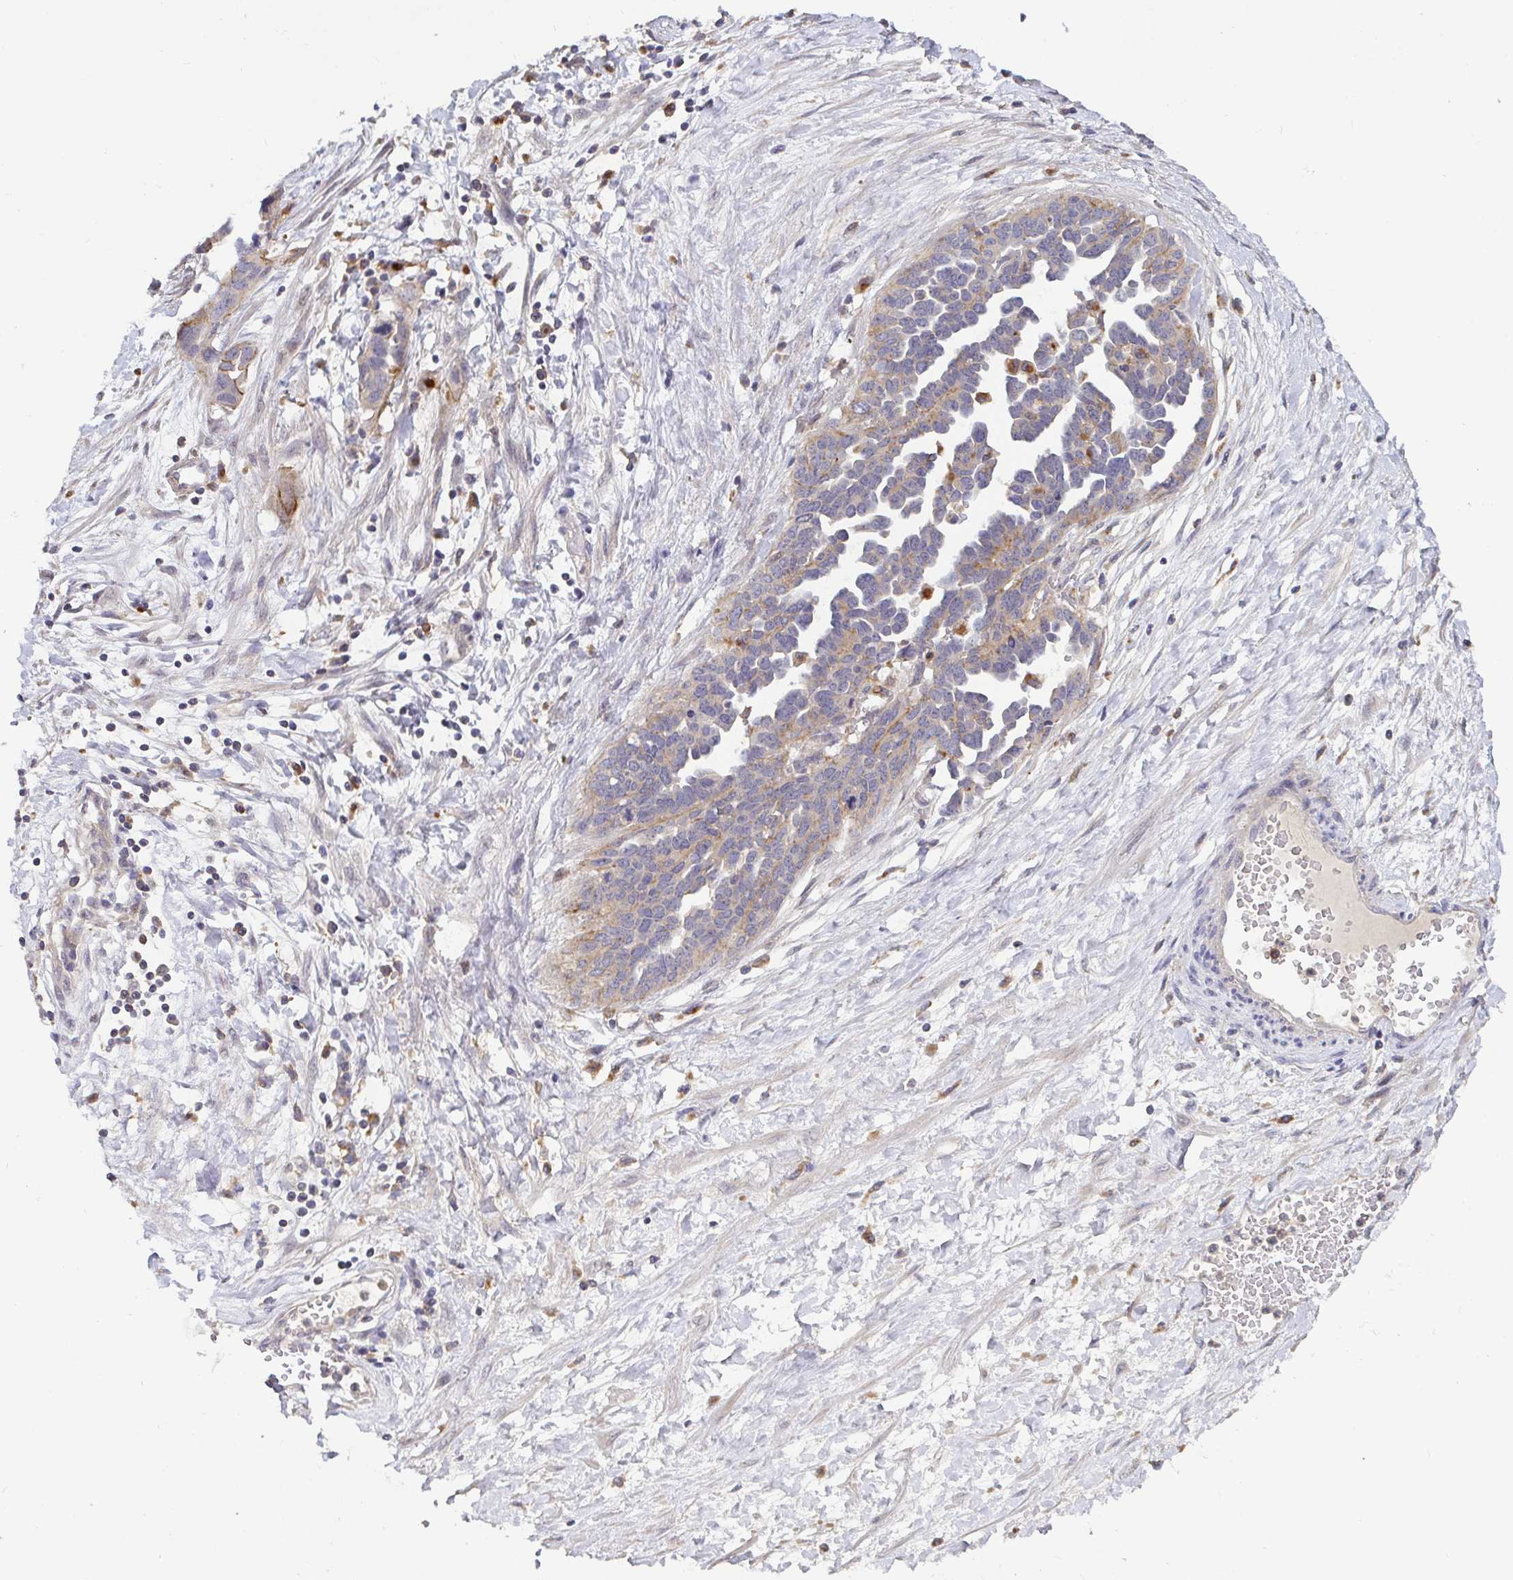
{"staining": {"intensity": "weak", "quantity": "<25%", "location": "cytoplasmic/membranous"}, "tissue": "ovarian cancer", "cell_type": "Tumor cells", "image_type": "cancer", "snomed": [{"axis": "morphology", "description": "Cystadenocarcinoma, serous, NOS"}, {"axis": "topography", "description": "Ovary"}], "caption": "DAB immunohistochemical staining of ovarian serous cystadenocarcinoma exhibits no significant staining in tumor cells.", "gene": "CDH18", "patient": {"sex": "female", "age": 54}}